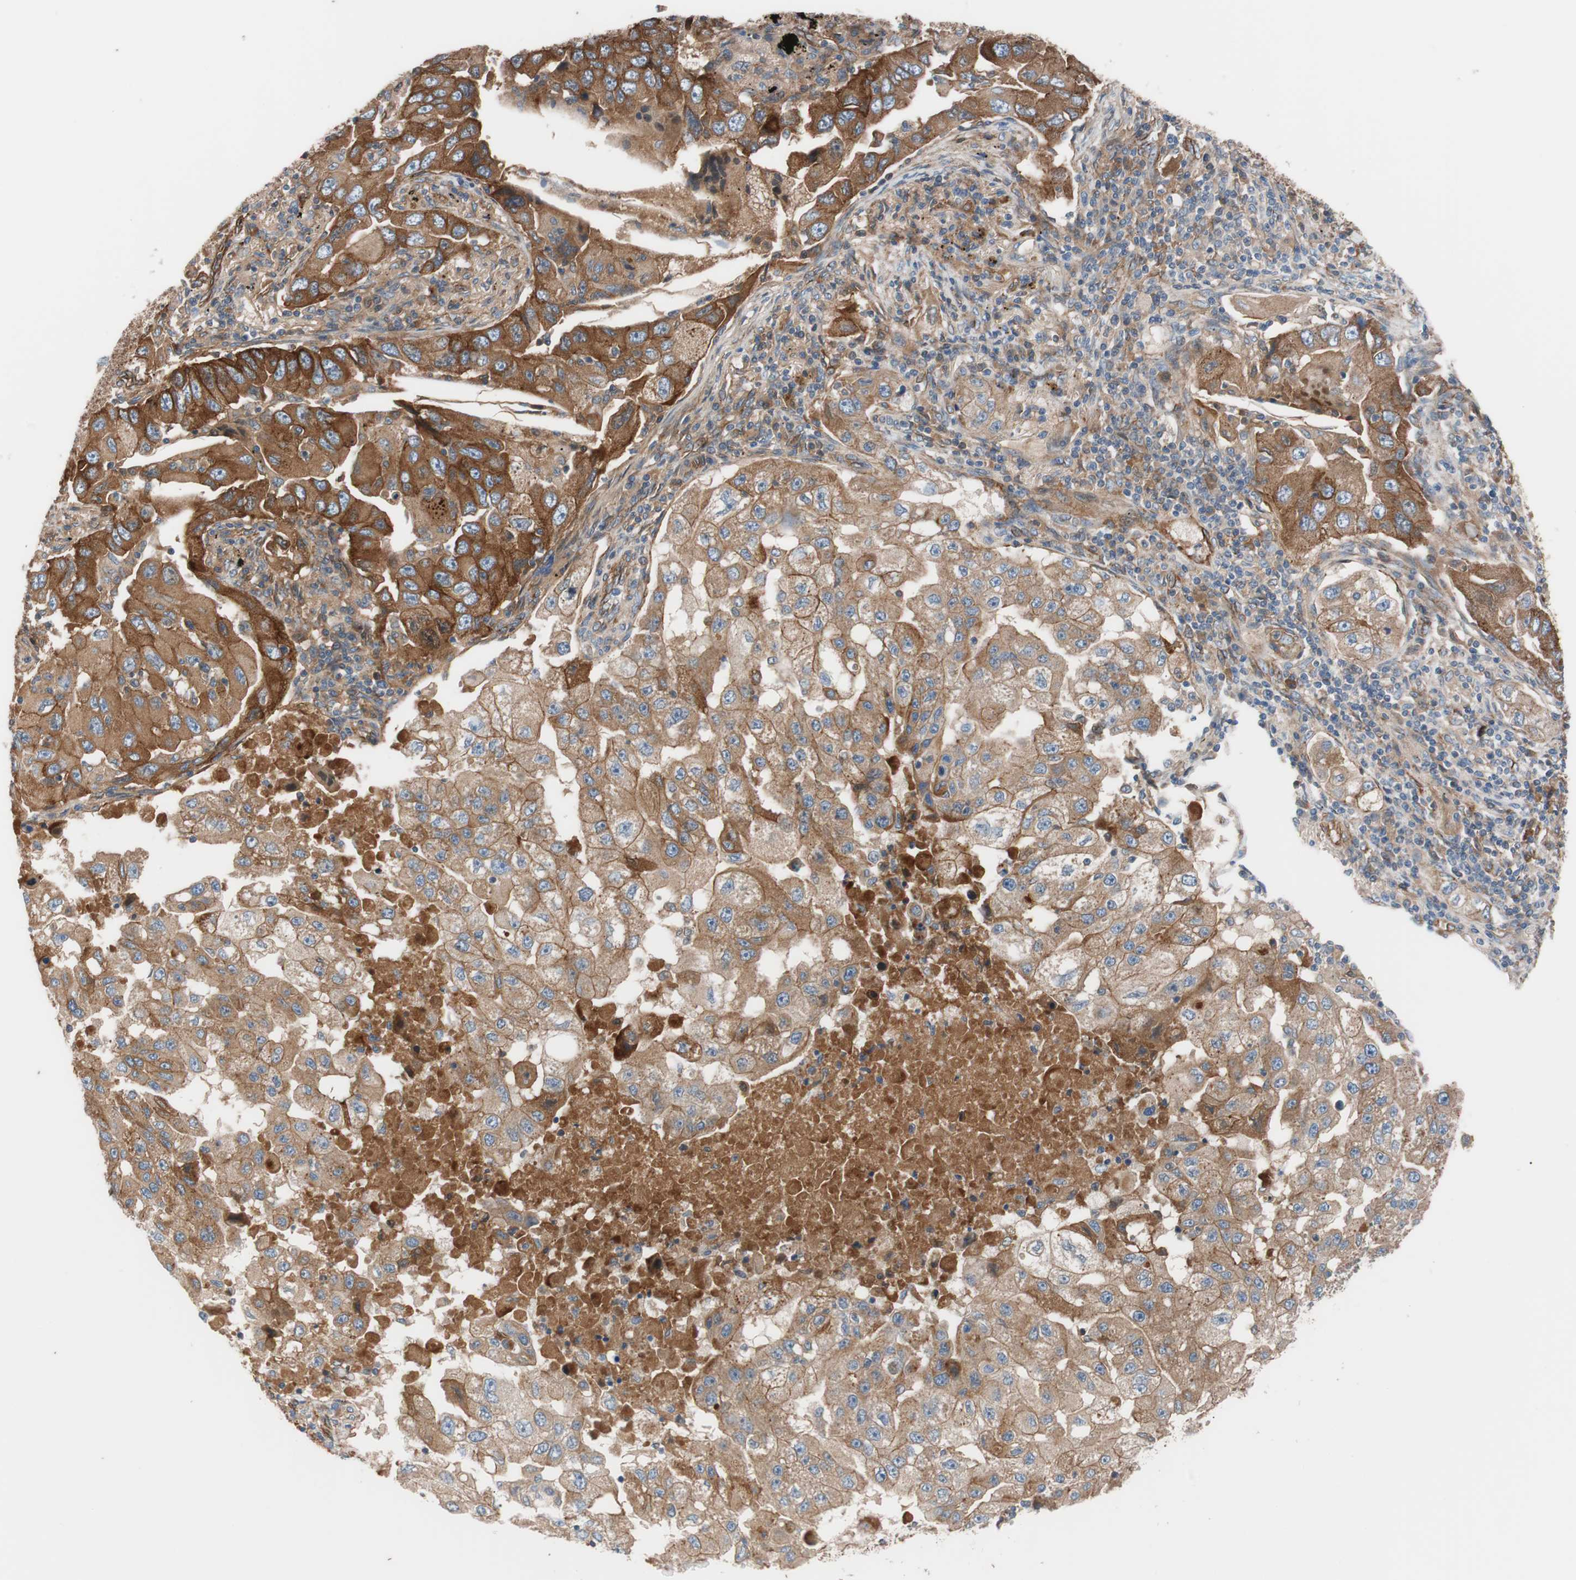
{"staining": {"intensity": "moderate", "quantity": "25%-75%", "location": "cytoplasmic/membranous"}, "tissue": "lung cancer", "cell_type": "Tumor cells", "image_type": "cancer", "snomed": [{"axis": "morphology", "description": "Adenocarcinoma, NOS"}, {"axis": "topography", "description": "Lung"}], "caption": "There is medium levels of moderate cytoplasmic/membranous staining in tumor cells of lung cancer (adenocarcinoma), as demonstrated by immunohistochemical staining (brown color).", "gene": "SPINT1", "patient": {"sex": "female", "age": 65}}